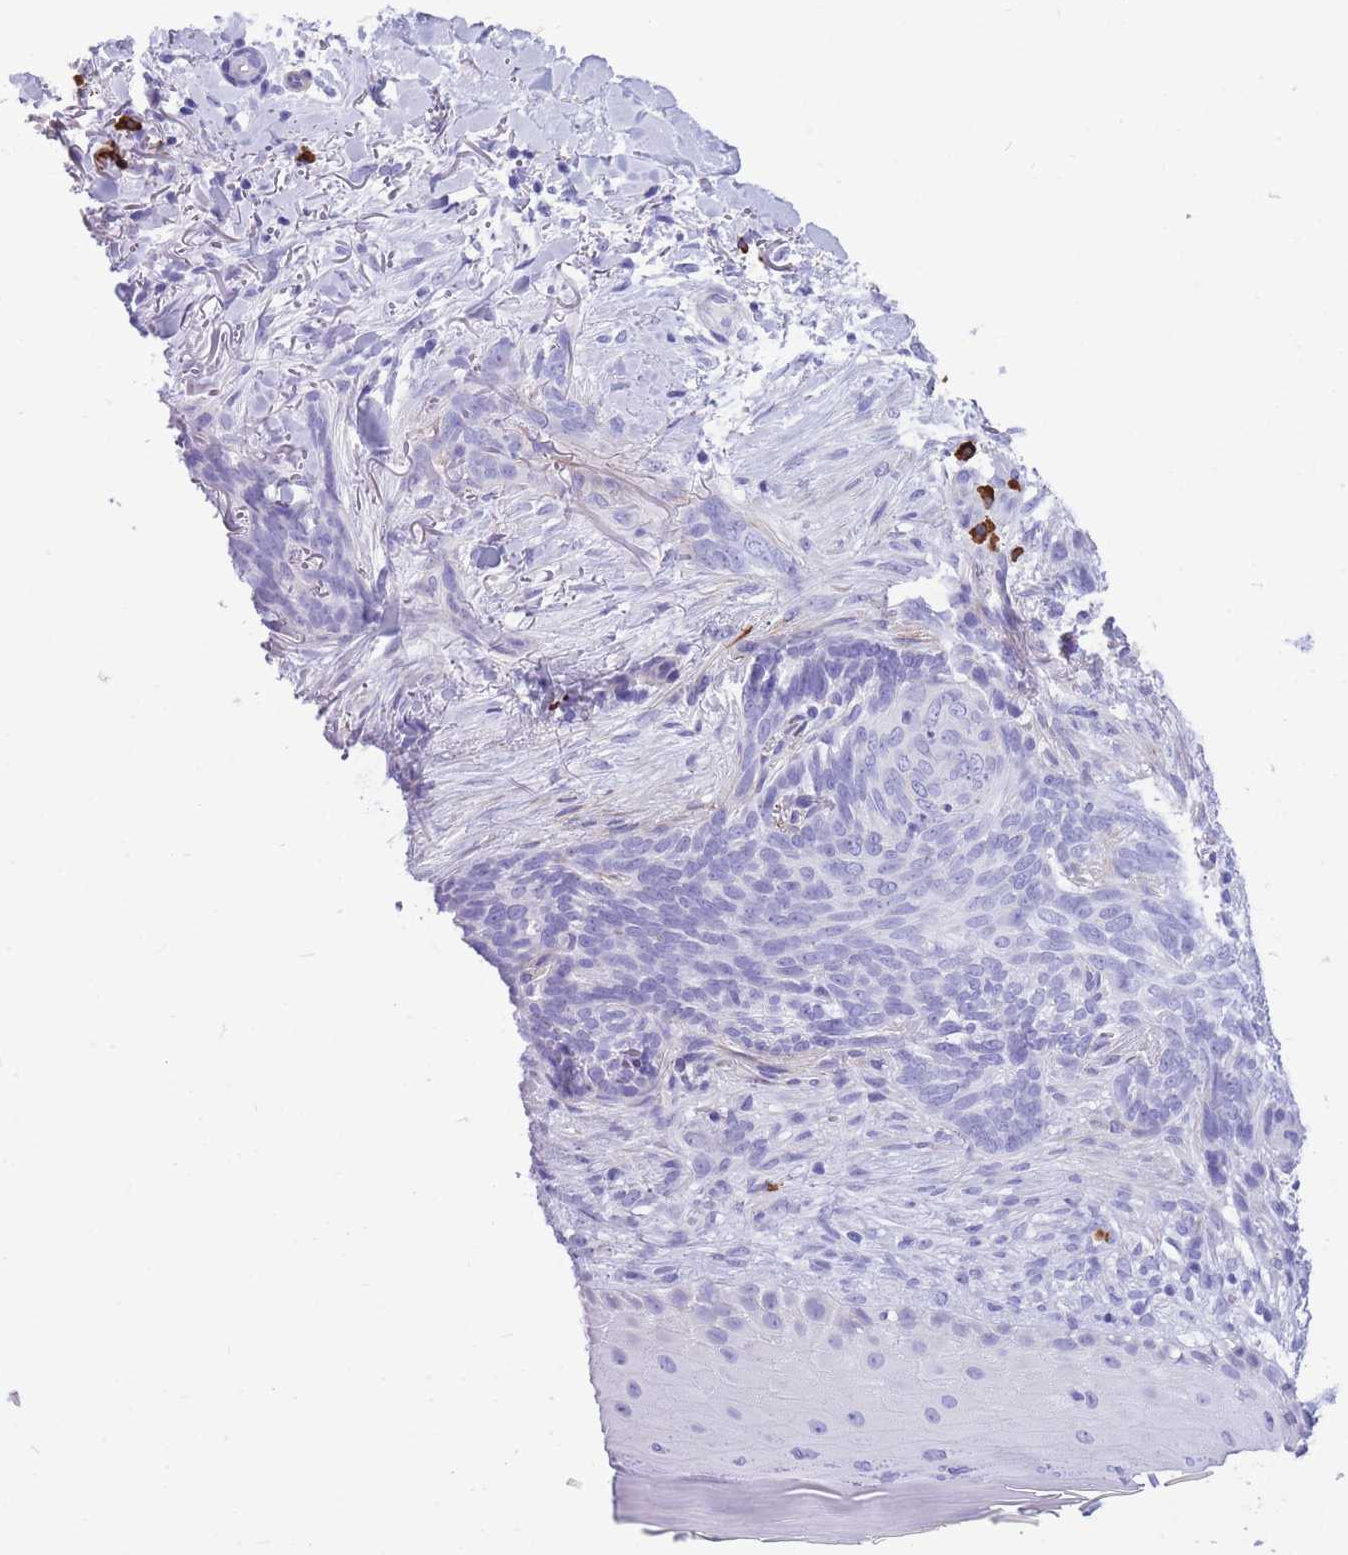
{"staining": {"intensity": "negative", "quantity": "none", "location": "none"}, "tissue": "skin cancer", "cell_type": "Tumor cells", "image_type": "cancer", "snomed": [{"axis": "morphology", "description": "Normal tissue, NOS"}, {"axis": "morphology", "description": "Basal cell carcinoma"}, {"axis": "topography", "description": "Skin"}], "caption": "A photomicrograph of human skin basal cell carcinoma is negative for staining in tumor cells.", "gene": "ZFP62", "patient": {"sex": "female", "age": 67}}